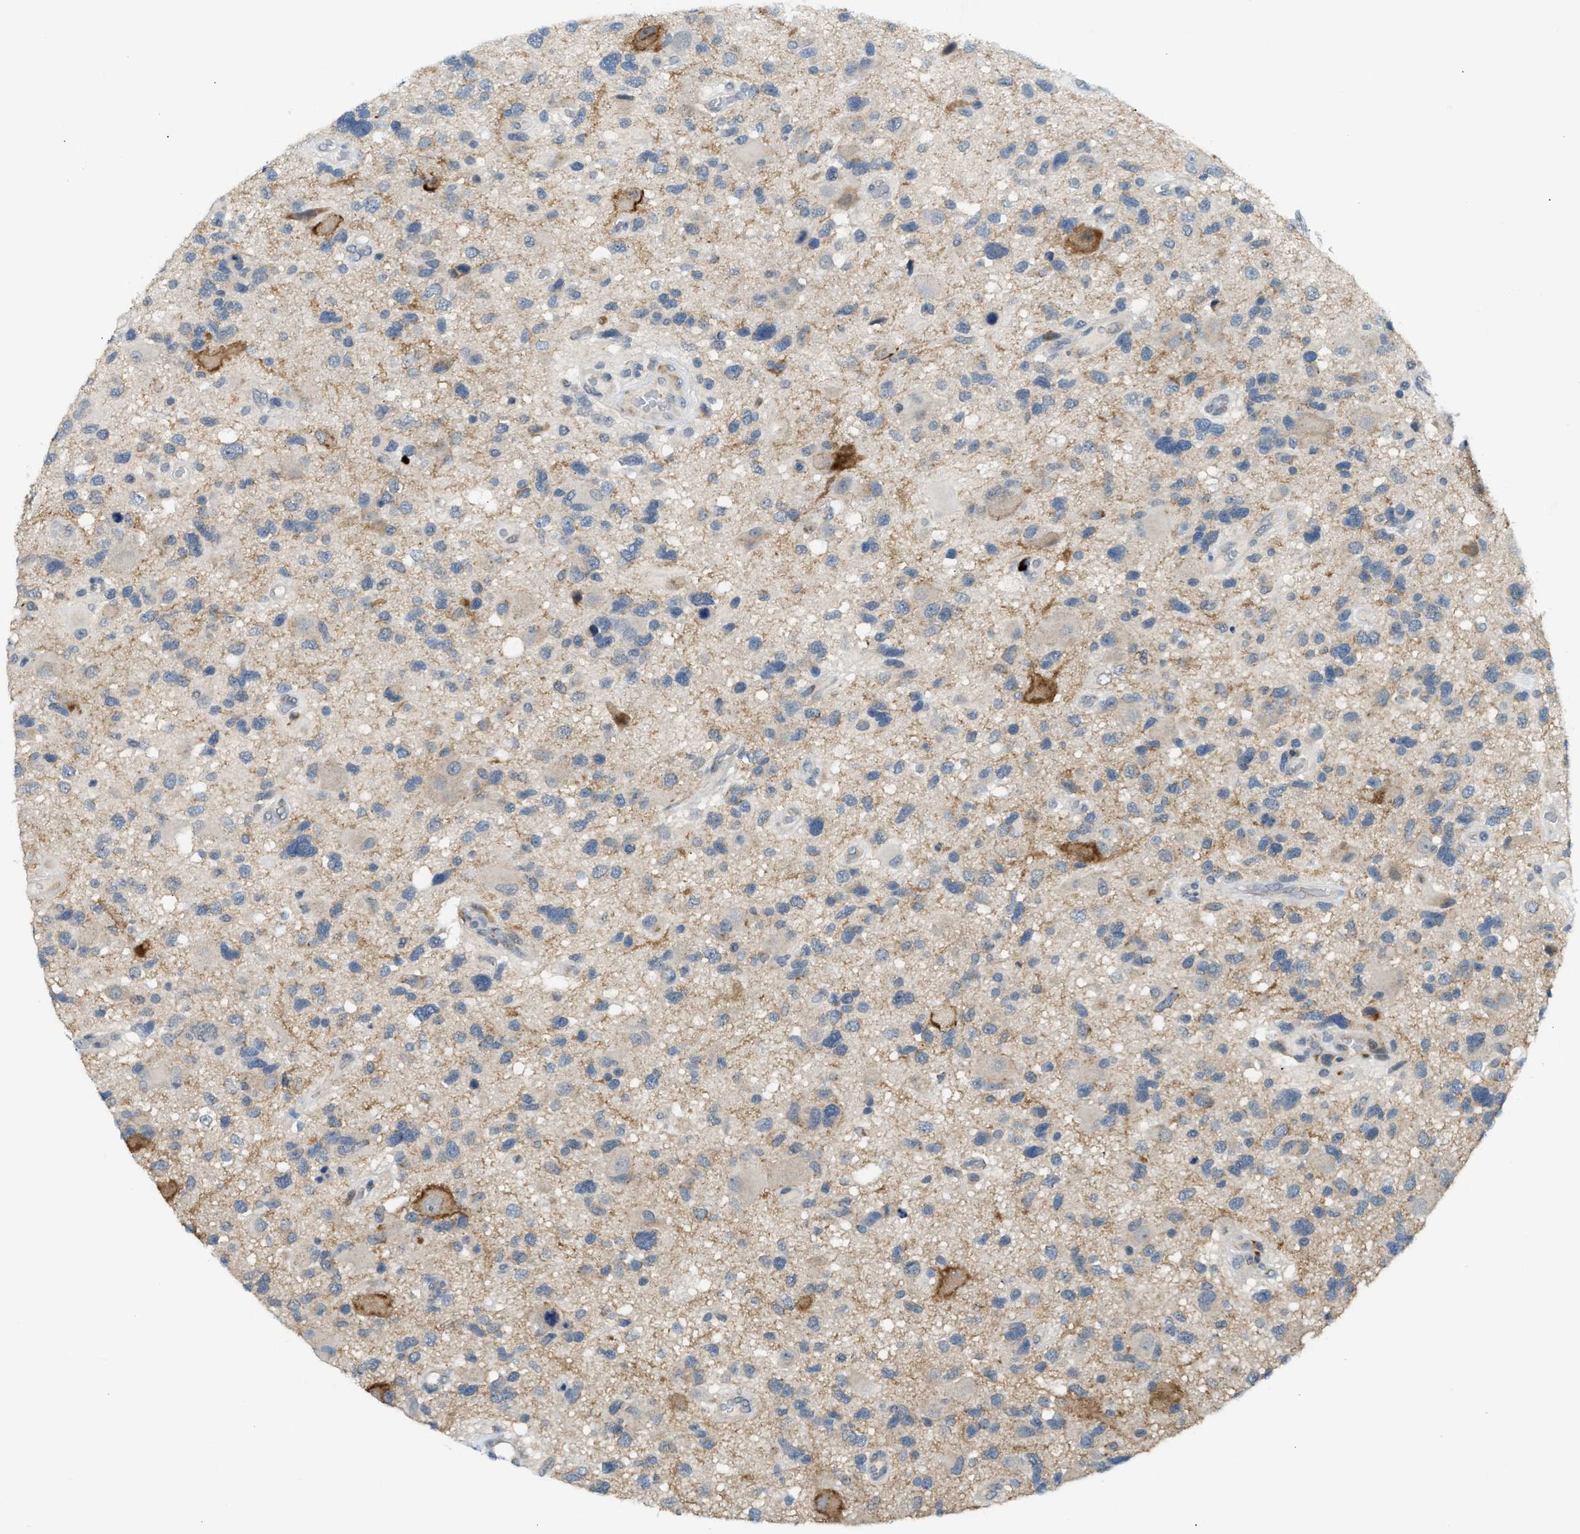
{"staining": {"intensity": "moderate", "quantity": "<25%", "location": "cytoplasmic/membranous"}, "tissue": "glioma", "cell_type": "Tumor cells", "image_type": "cancer", "snomed": [{"axis": "morphology", "description": "Glioma, malignant, High grade"}, {"axis": "topography", "description": "Brain"}], "caption": "Tumor cells demonstrate moderate cytoplasmic/membranous expression in approximately <25% of cells in glioma.", "gene": "KCNC2", "patient": {"sex": "male", "age": 33}}